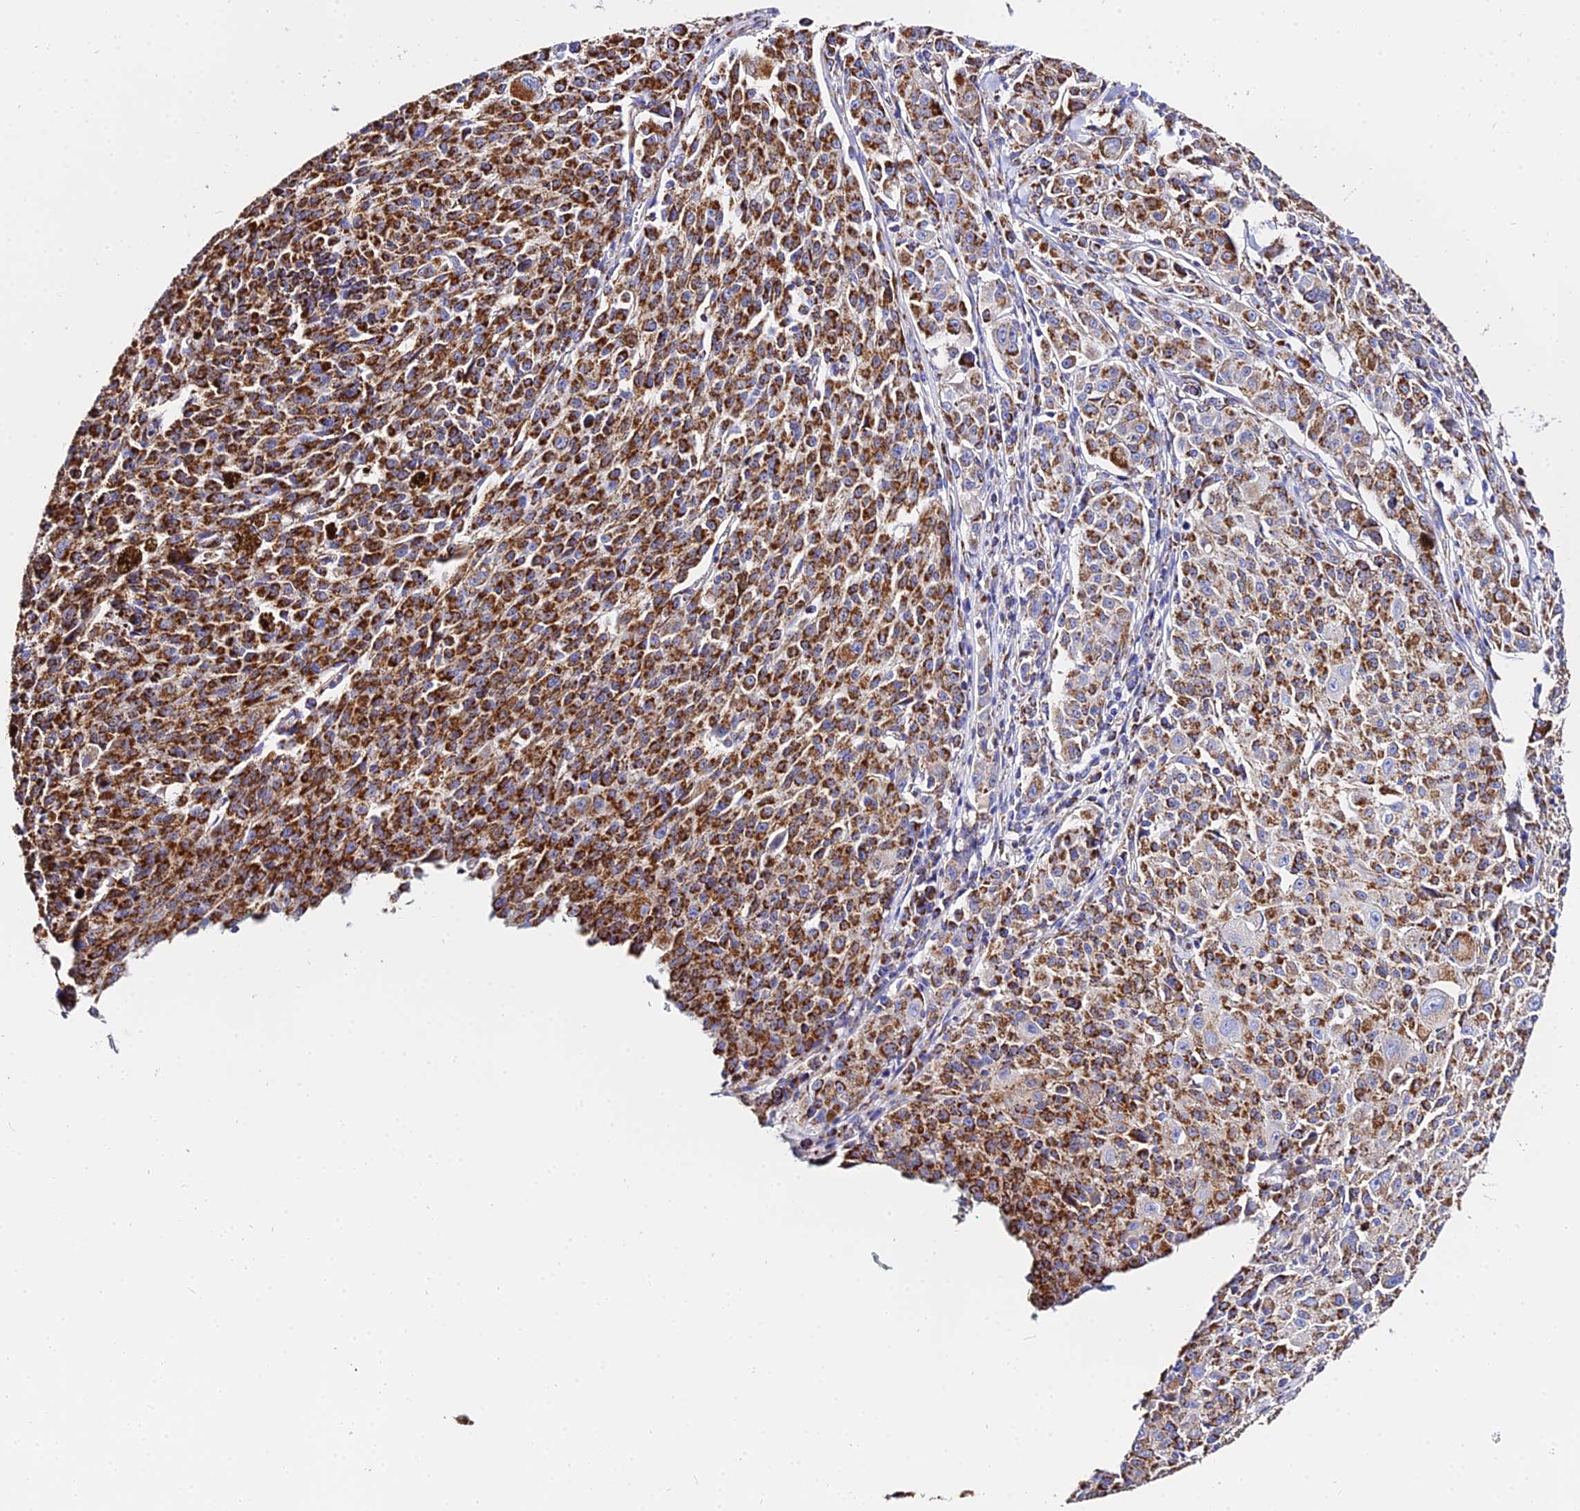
{"staining": {"intensity": "strong", "quantity": ">75%", "location": "cytoplasmic/membranous"}, "tissue": "melanoma", "cell_type": "Tumor cells", "image_type": "cancer", "snomed": [{"axis": "morphology", "description": "Malignant melanoma, NOS"}, {"axis": "topography", "description": "Skin"}], "caption": "Human melanoma stained with a brown dye shows strong cytoplasmic/membranous positive staining in about >75% of tumor cells.", "gene": "ZNF573", "patient": {"sex": "female", "age": 52}}